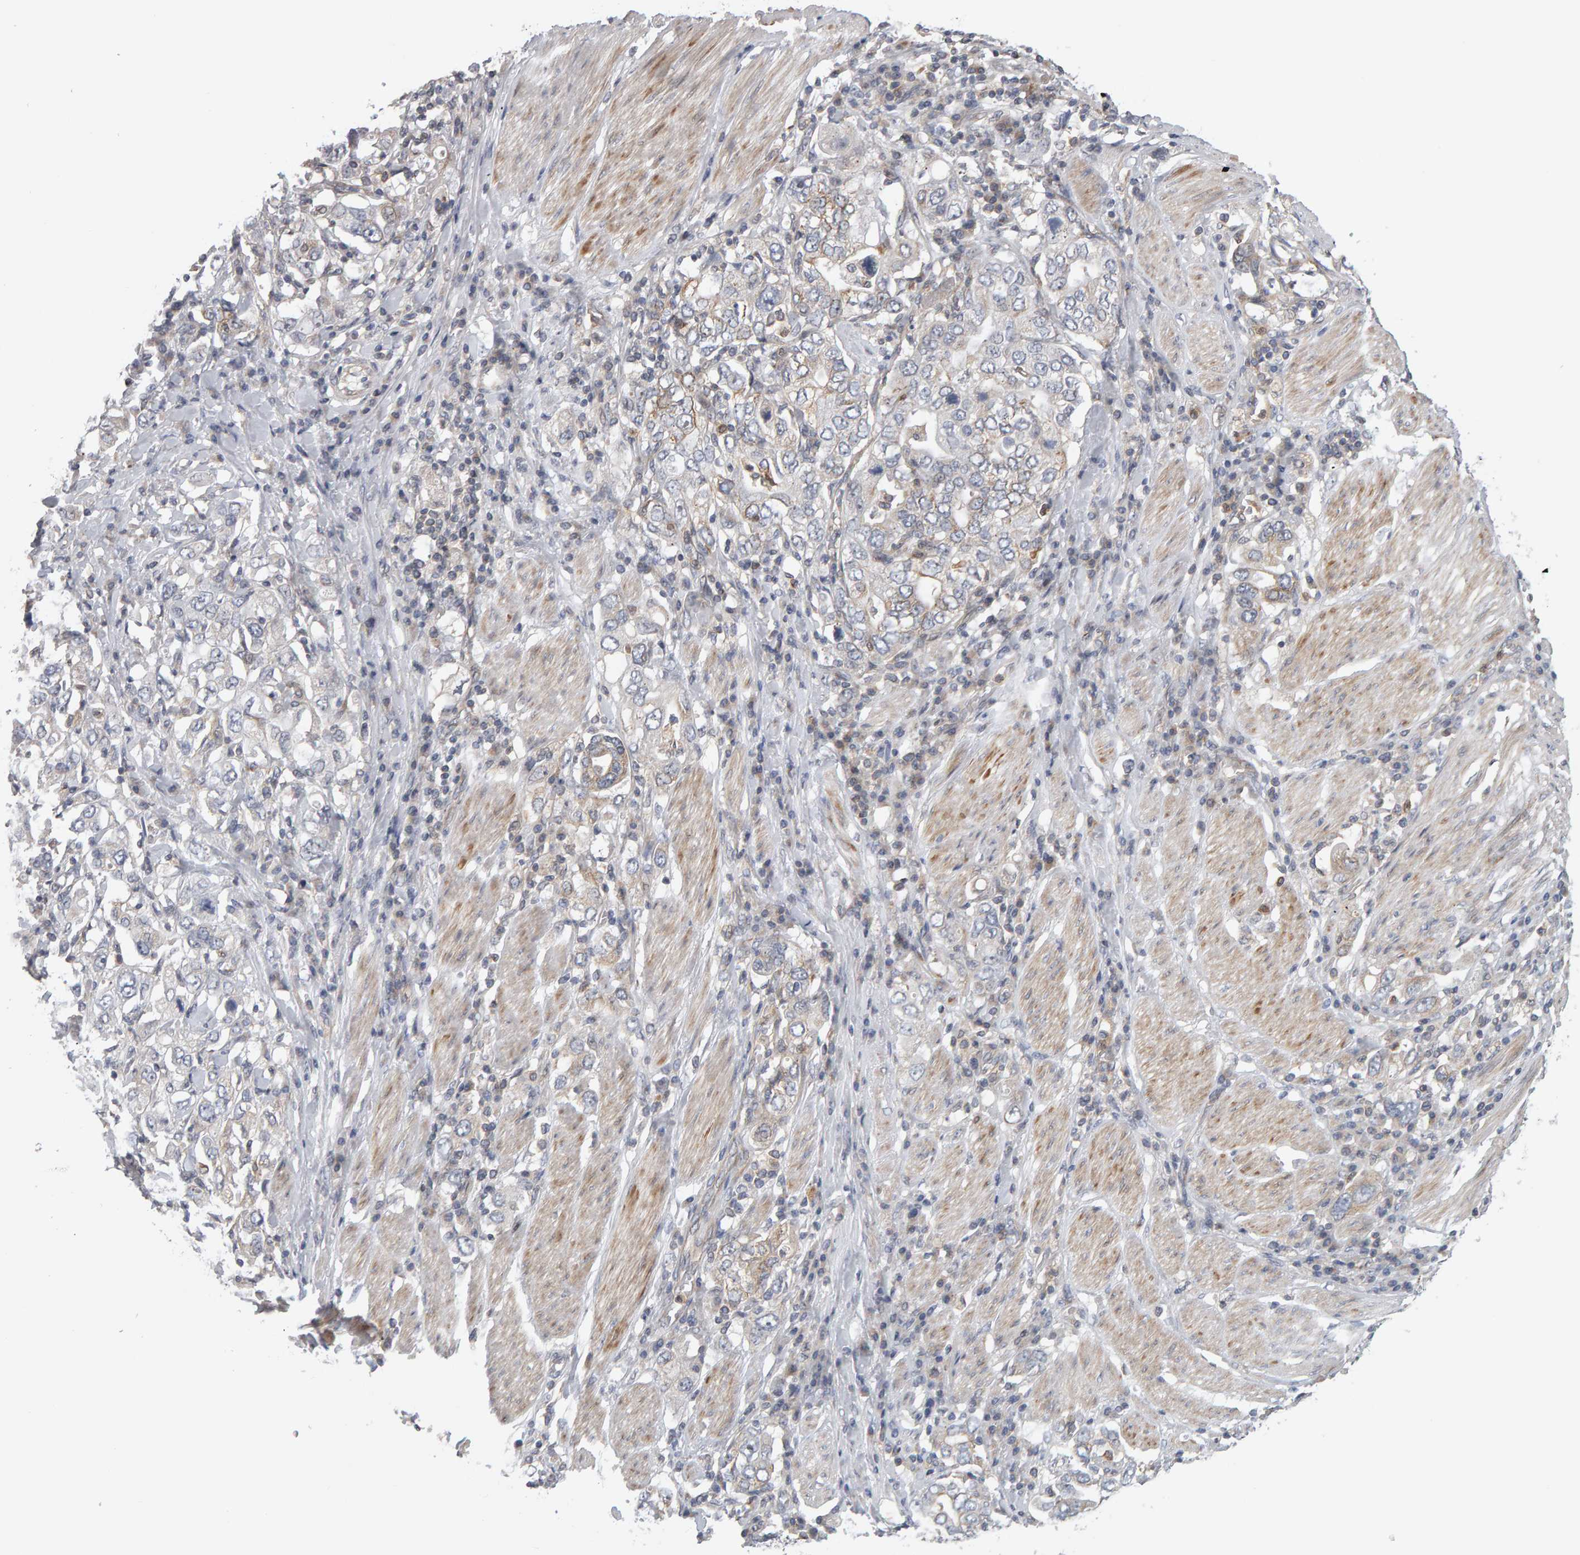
{"staining": {"intensity": "weak", "quantity": "<25%", "location": "cytoplasmic/membranous"}, "tissue": "stomach cancer", "cell_type": "Tumor cells", "image_type": "cancer", "snomed": [{"axis": "morphology", "description": "Adenocarcinoma, NOS"}, {"axis": "topography", "description": "Stomach, upper"}], "caption": "A photomicrograph of human stomach cancer (adenocarcinoma) is negative for staining in tumor cells. (DAB (3,3'-diaminobenzidine) IHC visualized using brightfield microscopy, high magnification).", "gene": "MSRA", "patient": {"sex": "male", "age": 62}}